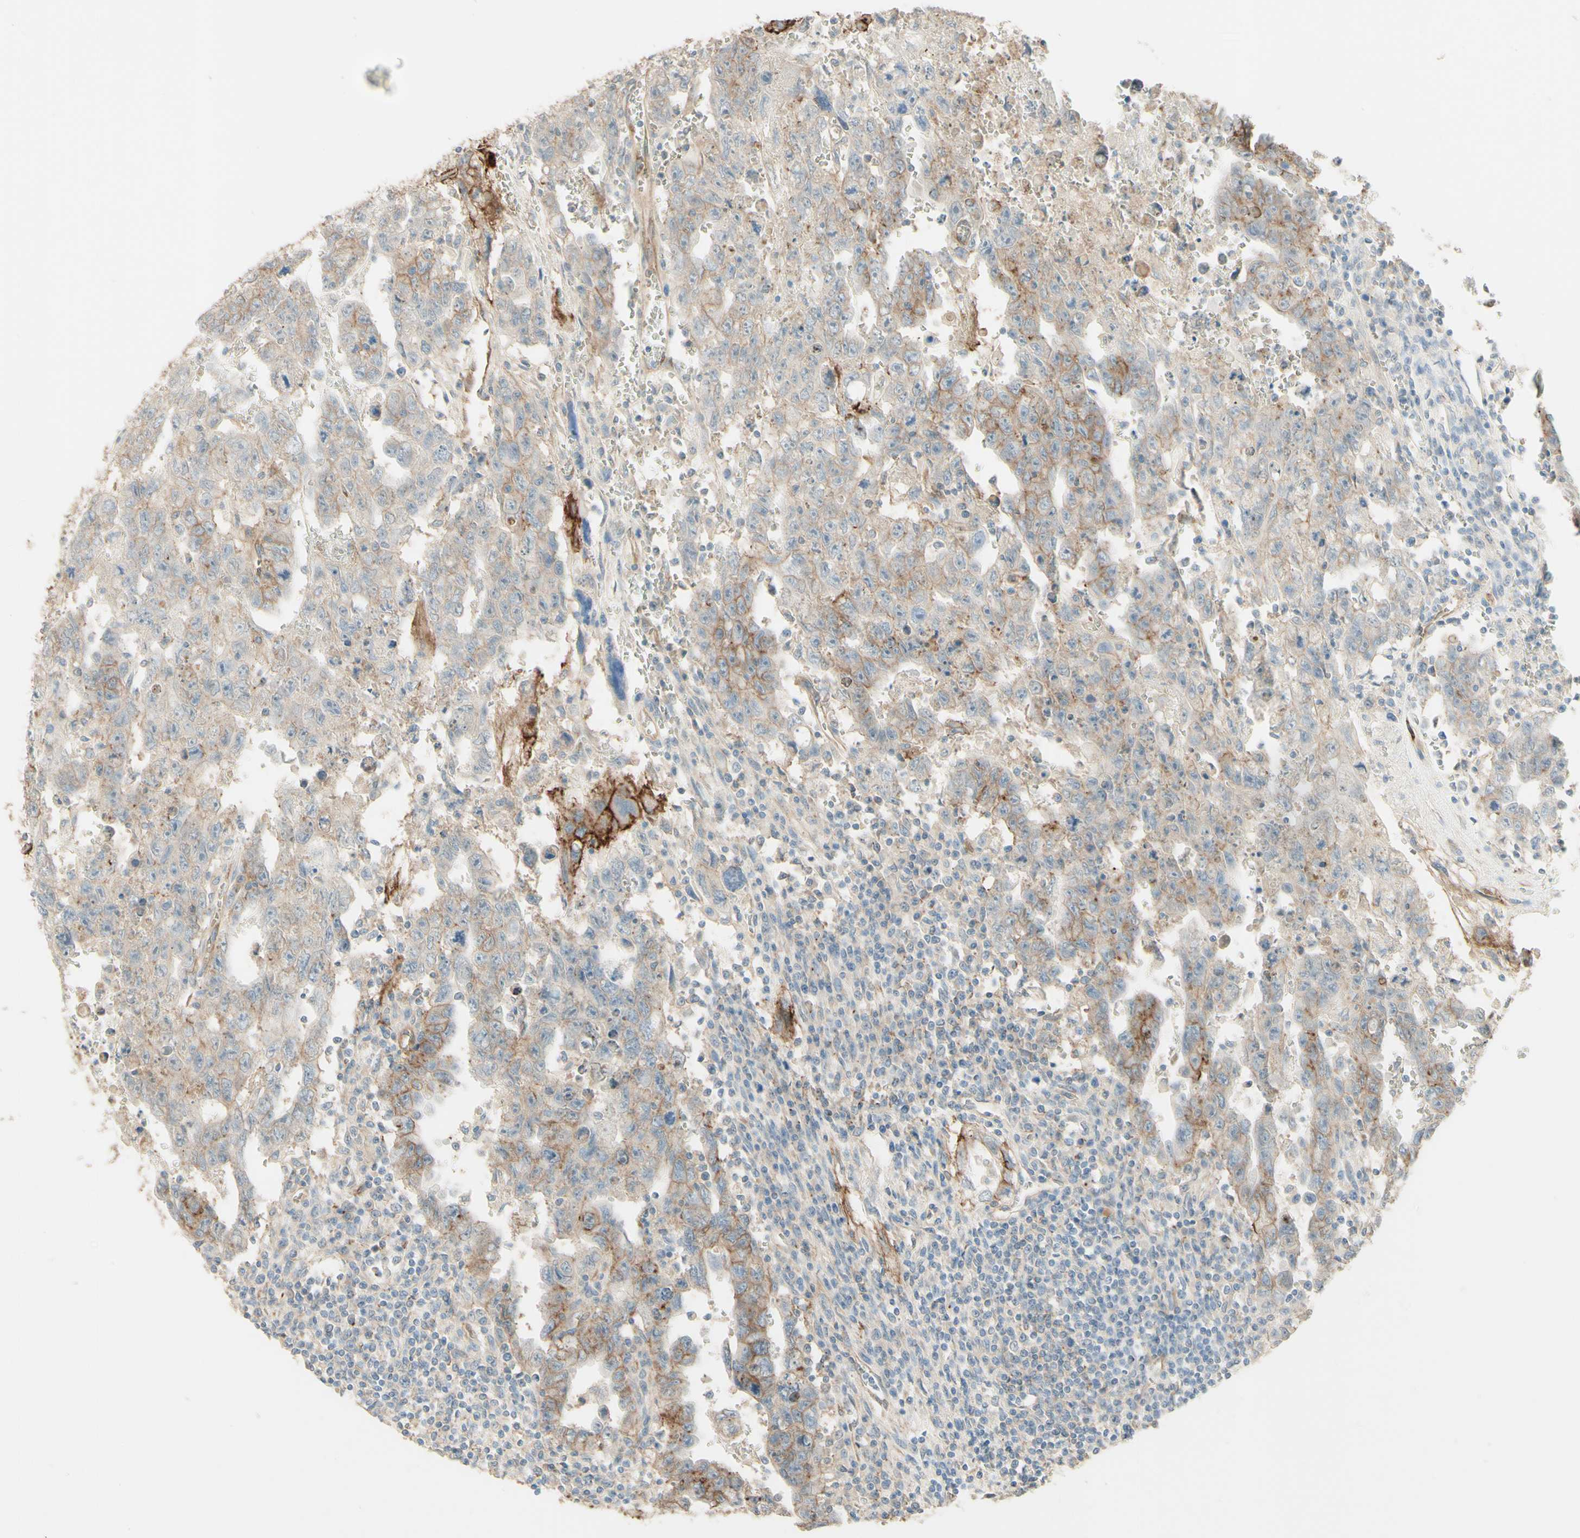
{"staining": {"intensity": "weak", "quantity": "25%-75%", "location": "cytoplasmic/membranous"}, "tissue": "testis cancer", "cell_type": "Tumor cells", "image_type": "cancer", "snomed": [{"axis": "morphology", "description": "Carcinoma, Embryonal, NOS"}, {"axis": "topography", "description": "Testis"}], "caption": "An IHC micrograph of tumor tissue is shown. Protein staining in brown labels weak cytoplasmic/membranous positivity in testis cancer (embryonal carcinoma) within tumor cells.", "gene": "RNF149", "patient": {"sex": "male", "age": 28}}